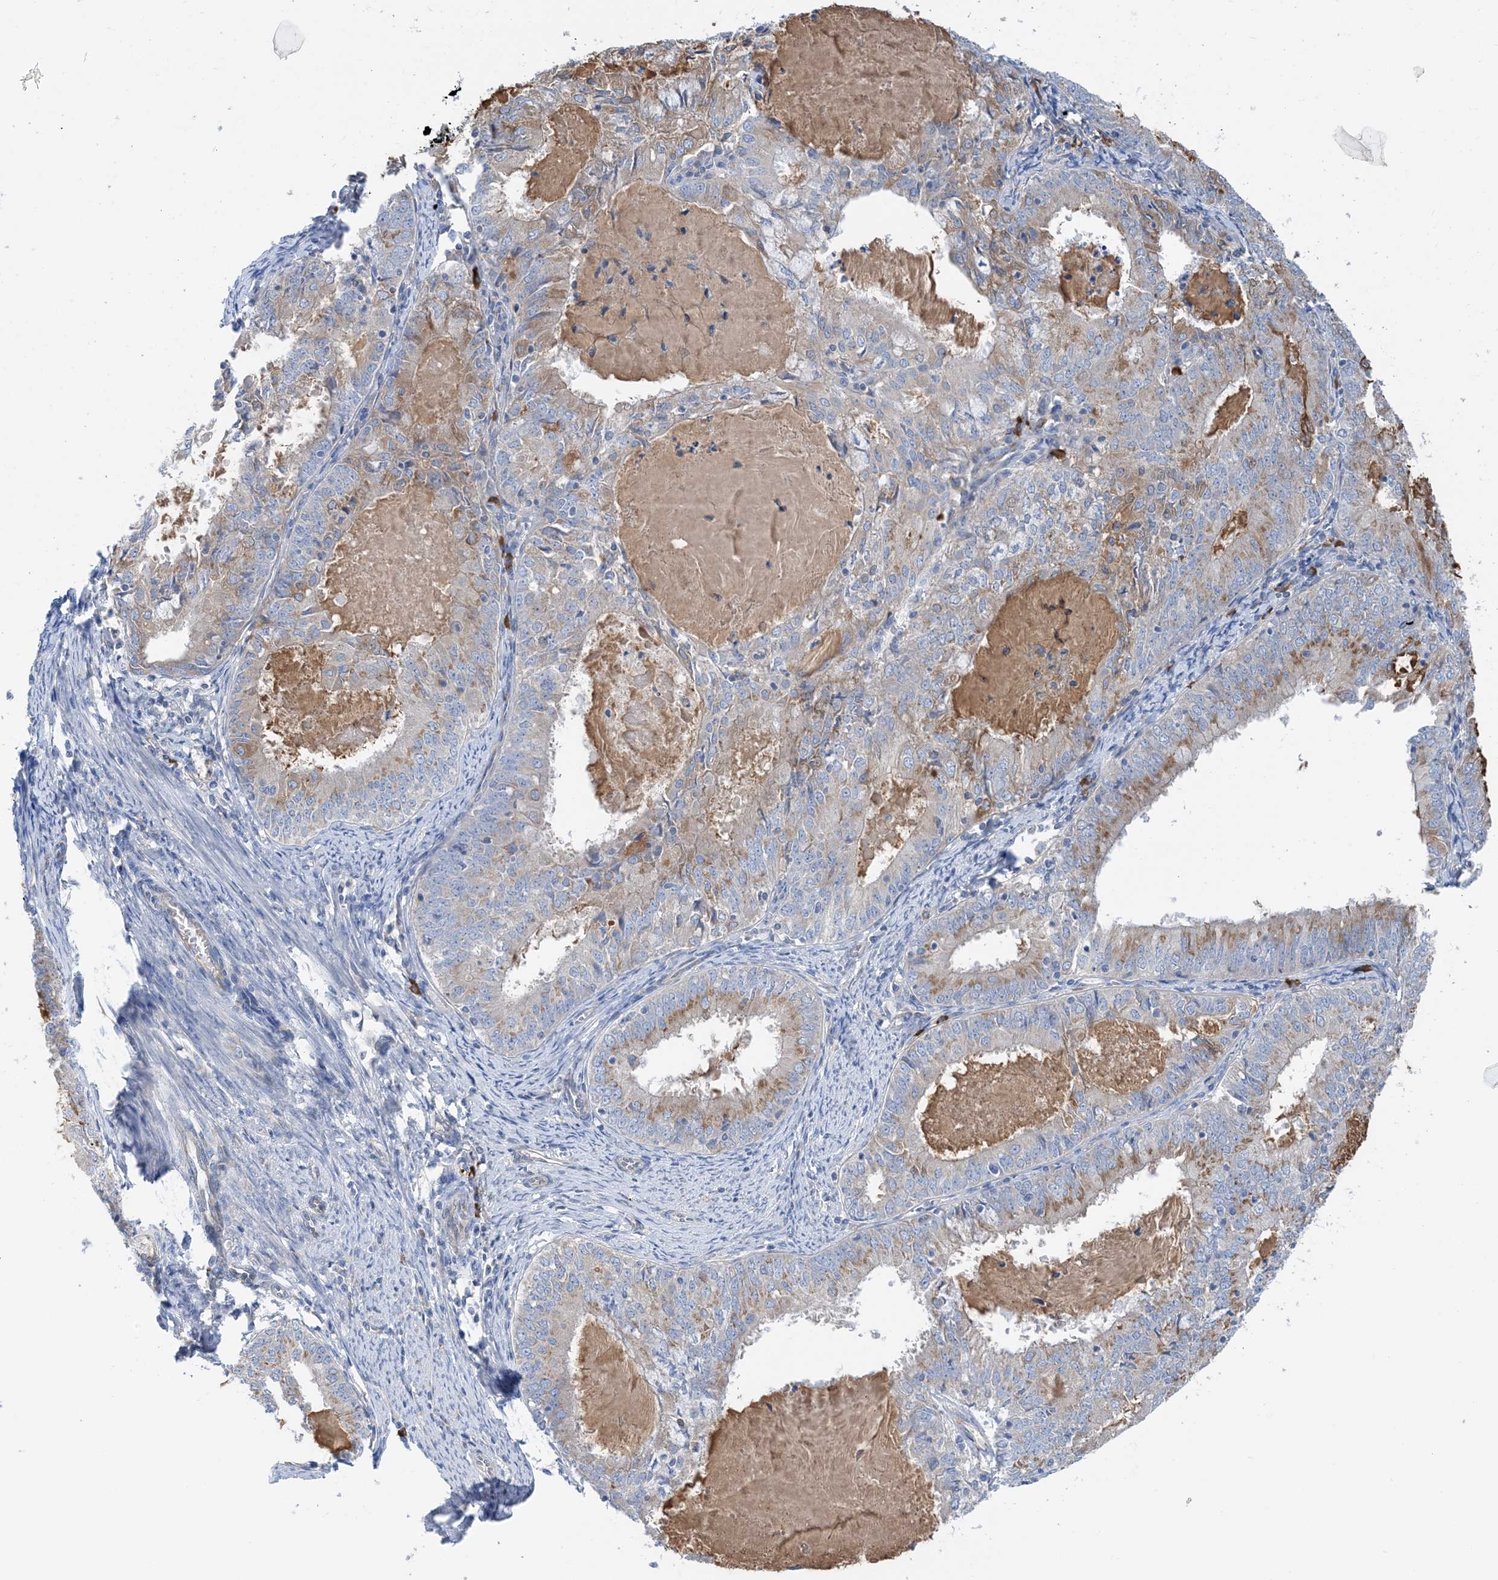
{"staining": {"intensity": "moderate", "quantity": "<25%", "location": "cytoplasmic/membranous"}, "tissue": "endometrial cancer", "cell_type": "Tumor cells", "image_type": "cancer", "snomed": [{"axis": "morphology", "description": "Adenocarcinoma, NOS"}, {"axis": "topography", "description": "Endometrium"}], "caption": "A low amount of moderate cytoplasmic/membranous staining is identified in approximately <25% of tumor cells in endometrial adenocarcinoma tissue. (DAB (3,3'-diaminobenzidine) = brown stain, brightfield microscopy at high magnification).", "gene": "SLC5A11", "patient": {"sex": "female", "age": 57}}